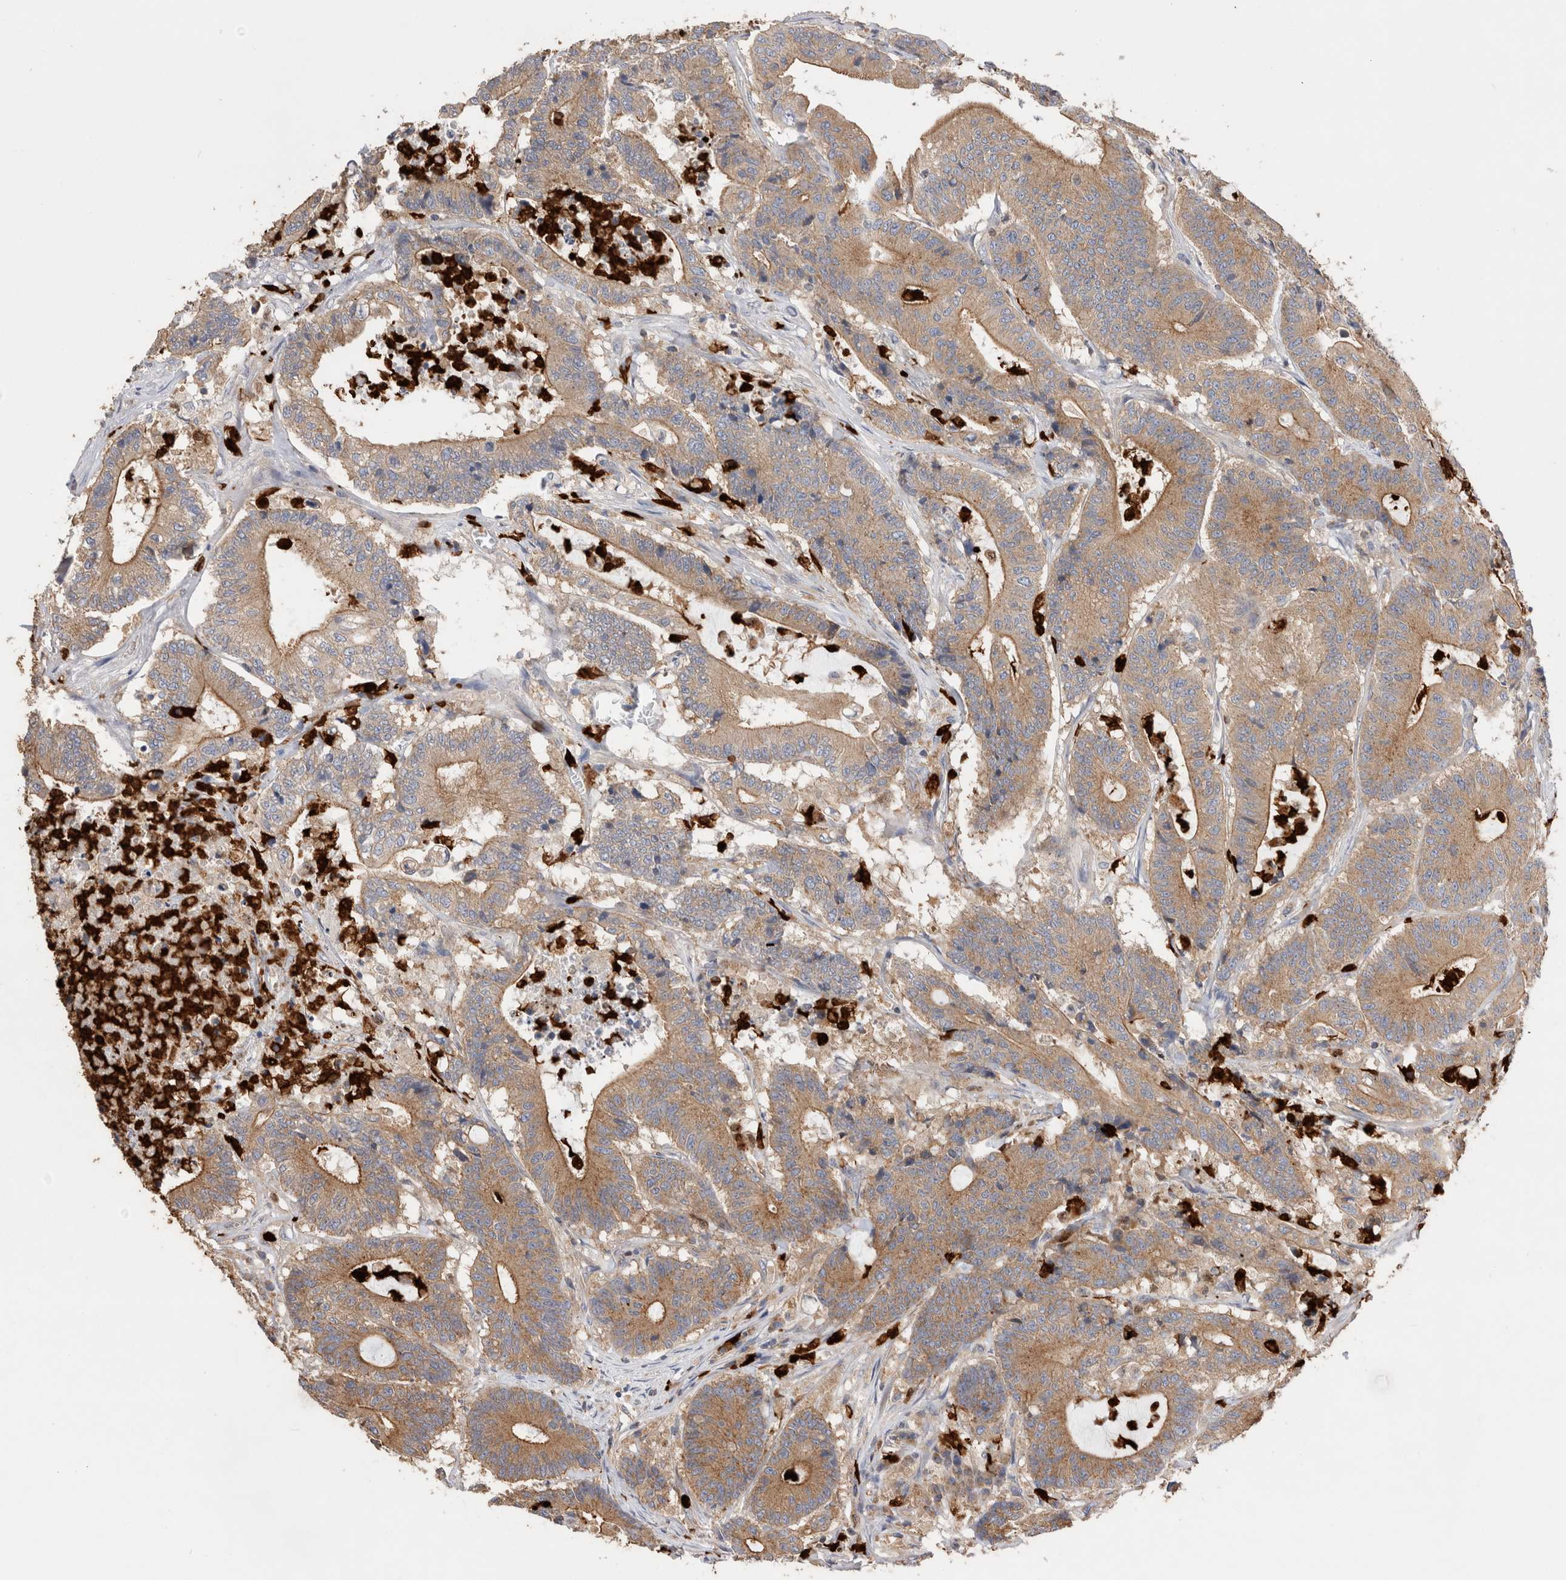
{"staining": {"intensity": "moderate", "quantity": ">75%", "location": "cytoplasmic/membranous"}, "tissue": "colorectal cancer", "cell_type": "Tumor cells", "image_type": "cancer", "snomed": [{"axis": "morphology", "description": "Adenocarcinoma, NOS"}, {"axis": "topography", "description": "Colon"}], "caption": "Brown immunohistochemical staining in human adenocarcinoma (colorectal) exhibits moderate cytoplasmic/membranous staining in approximately >75% of tumor cells.", "gene": "NXT2", "patient": {"sex": "female", "age": 84}}